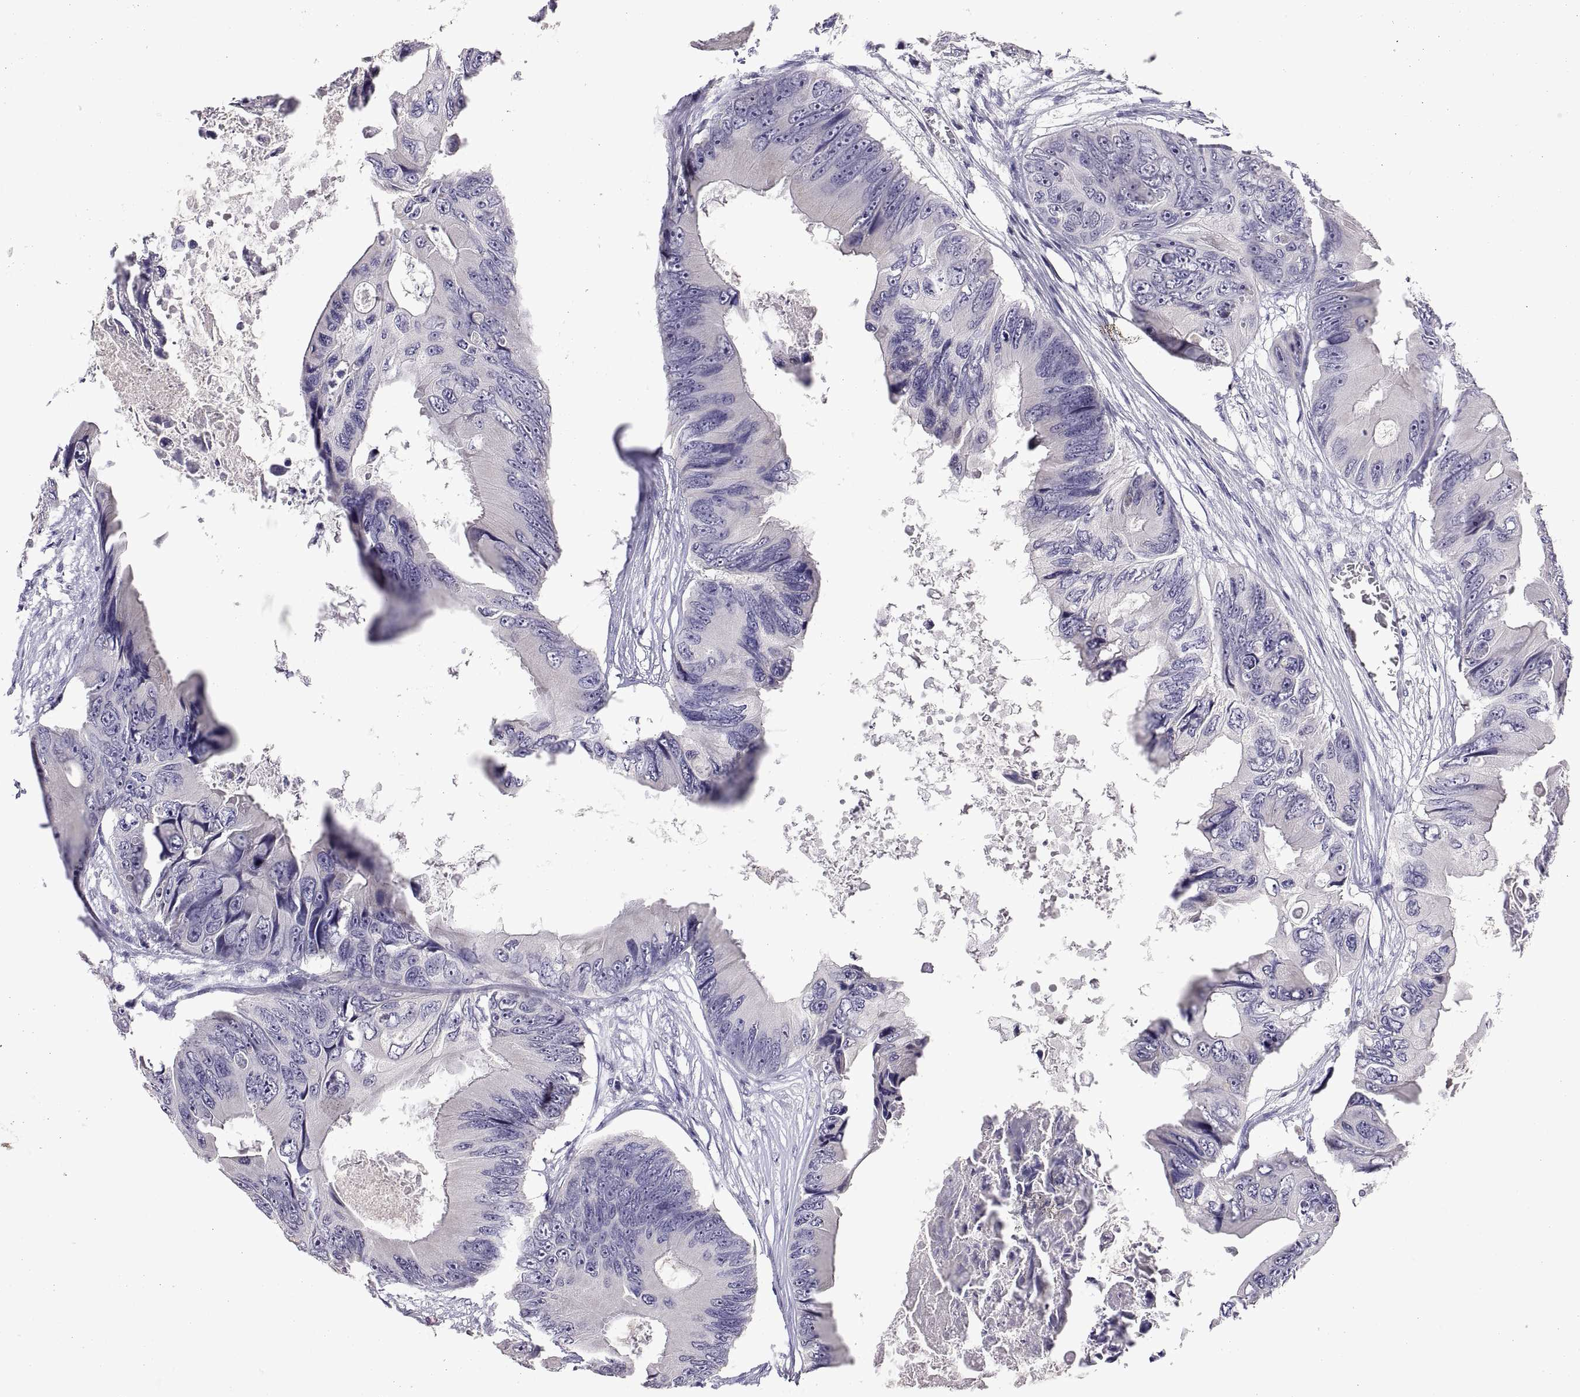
{"staining": {"intensity": "negative", "quantity": "none", "location": "none"}, "tissue": "colorectal cancer", "cell_type": "Tumor cells", "image_type": "cancer", "snomed": [{"axis": "morphology", "description": "Adenocarcinoma, NOS"}, {"axis": "topography", "description": "Rectum"}], "caption": "Immunohistochemistry (IHC) histopathology image of neoplastic tissue: human adenocarcinoma (colorectal) stained with DAB (3,3'-diaminobenzidine) demonstrates no significant protein expression in tumor cells.", "gene": "MS4A1", "patient": {"sex": "male", "age": 63}}